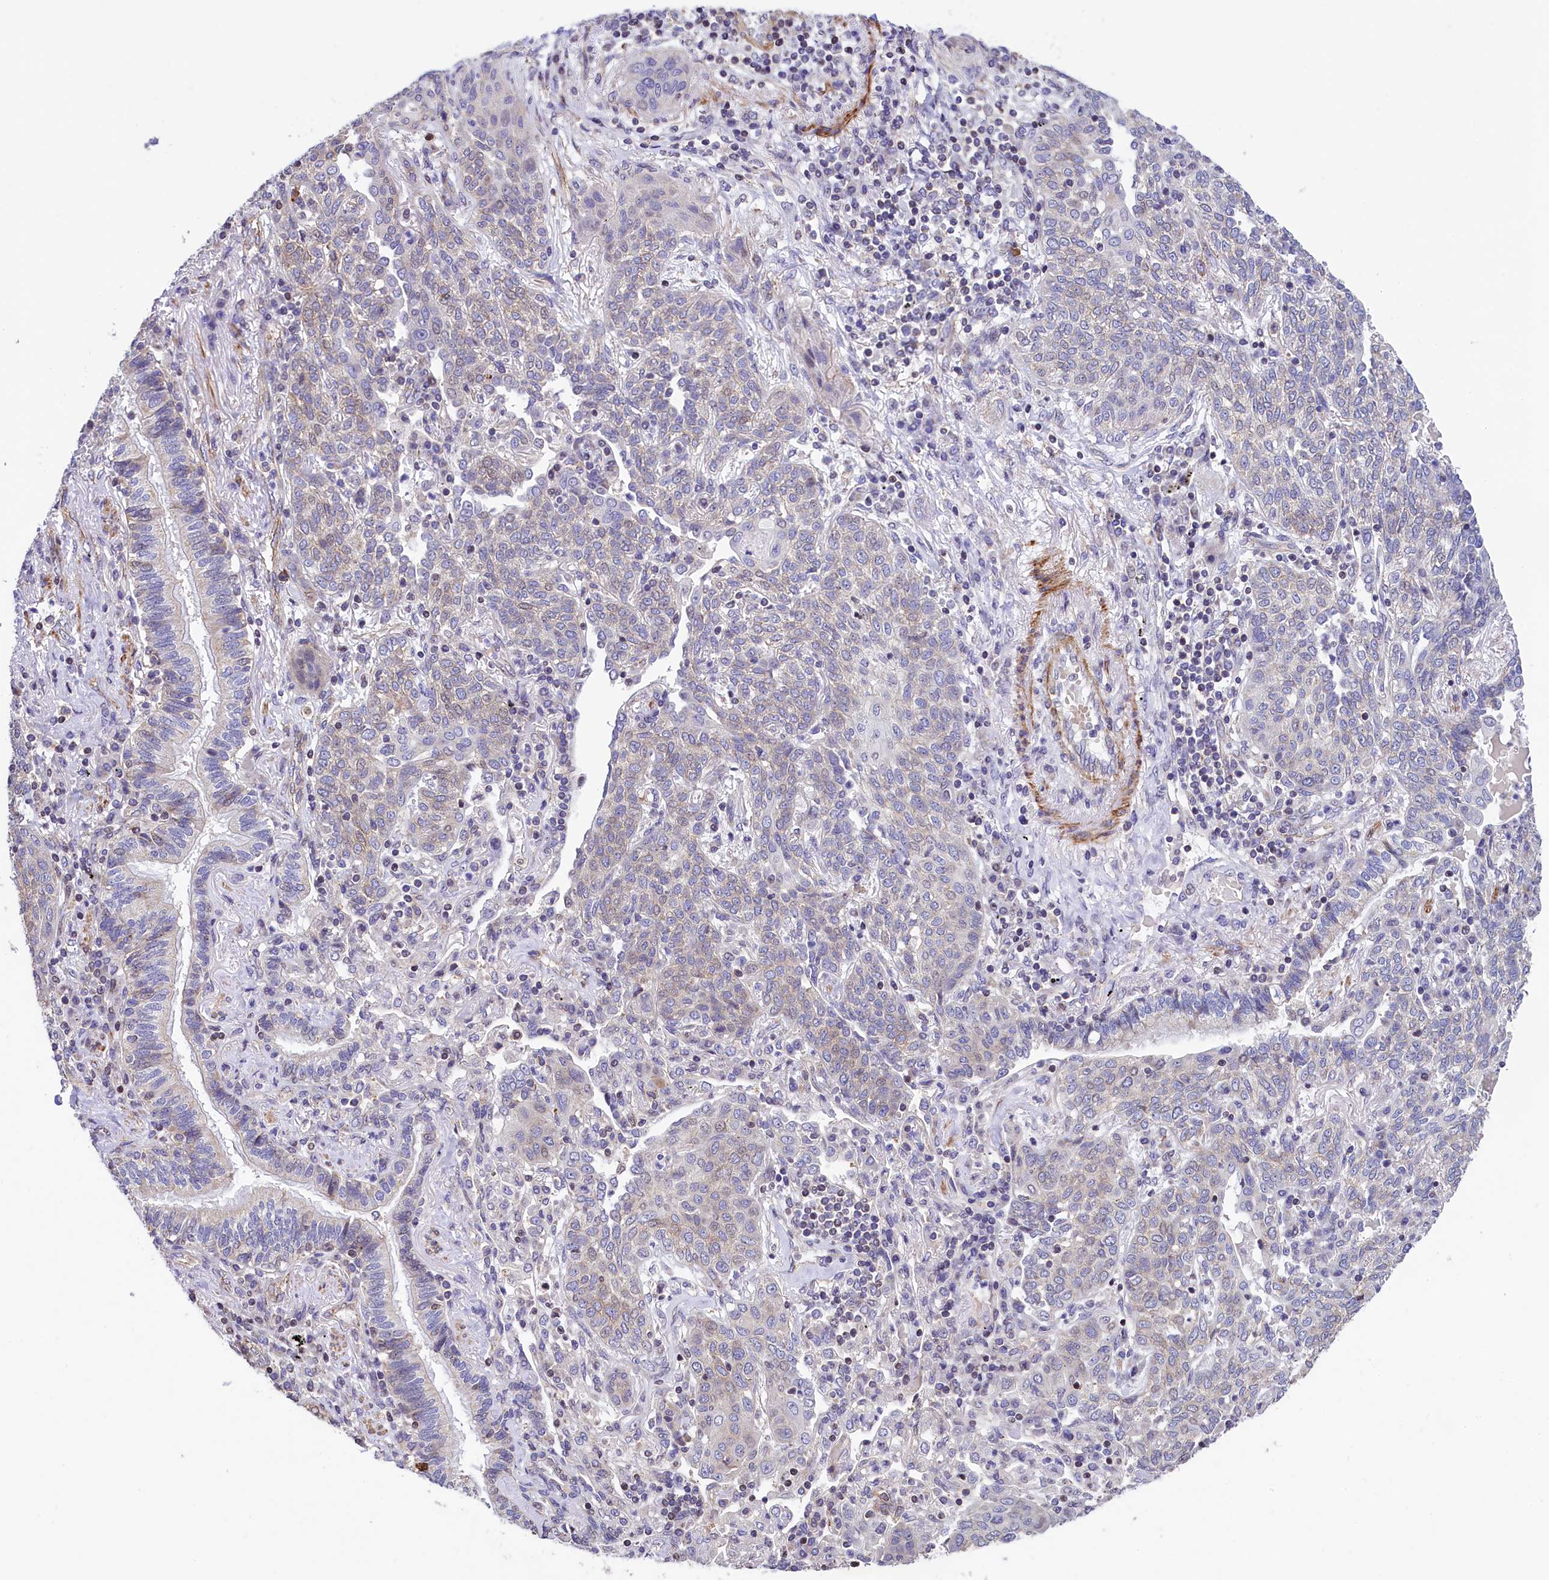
{"staining": {"intensity": "negative", "quantity": "none", "location": "none"}, "tissue": "lung cancer", "cell_type": "Tumor cells", "image_type": "cancer", "snomed": [{"axis": "morphology", "description": "Squamous cell carcinoma, NOS"}, {"axis": "topography", "description": "Lung"}], "caption": "Photomicrograph shows no significant protein positivity in tumor cells of lung squamous cell carcinoma.", "gene": "ZNF2", "patient": {"sex": "female", "age": 70}}